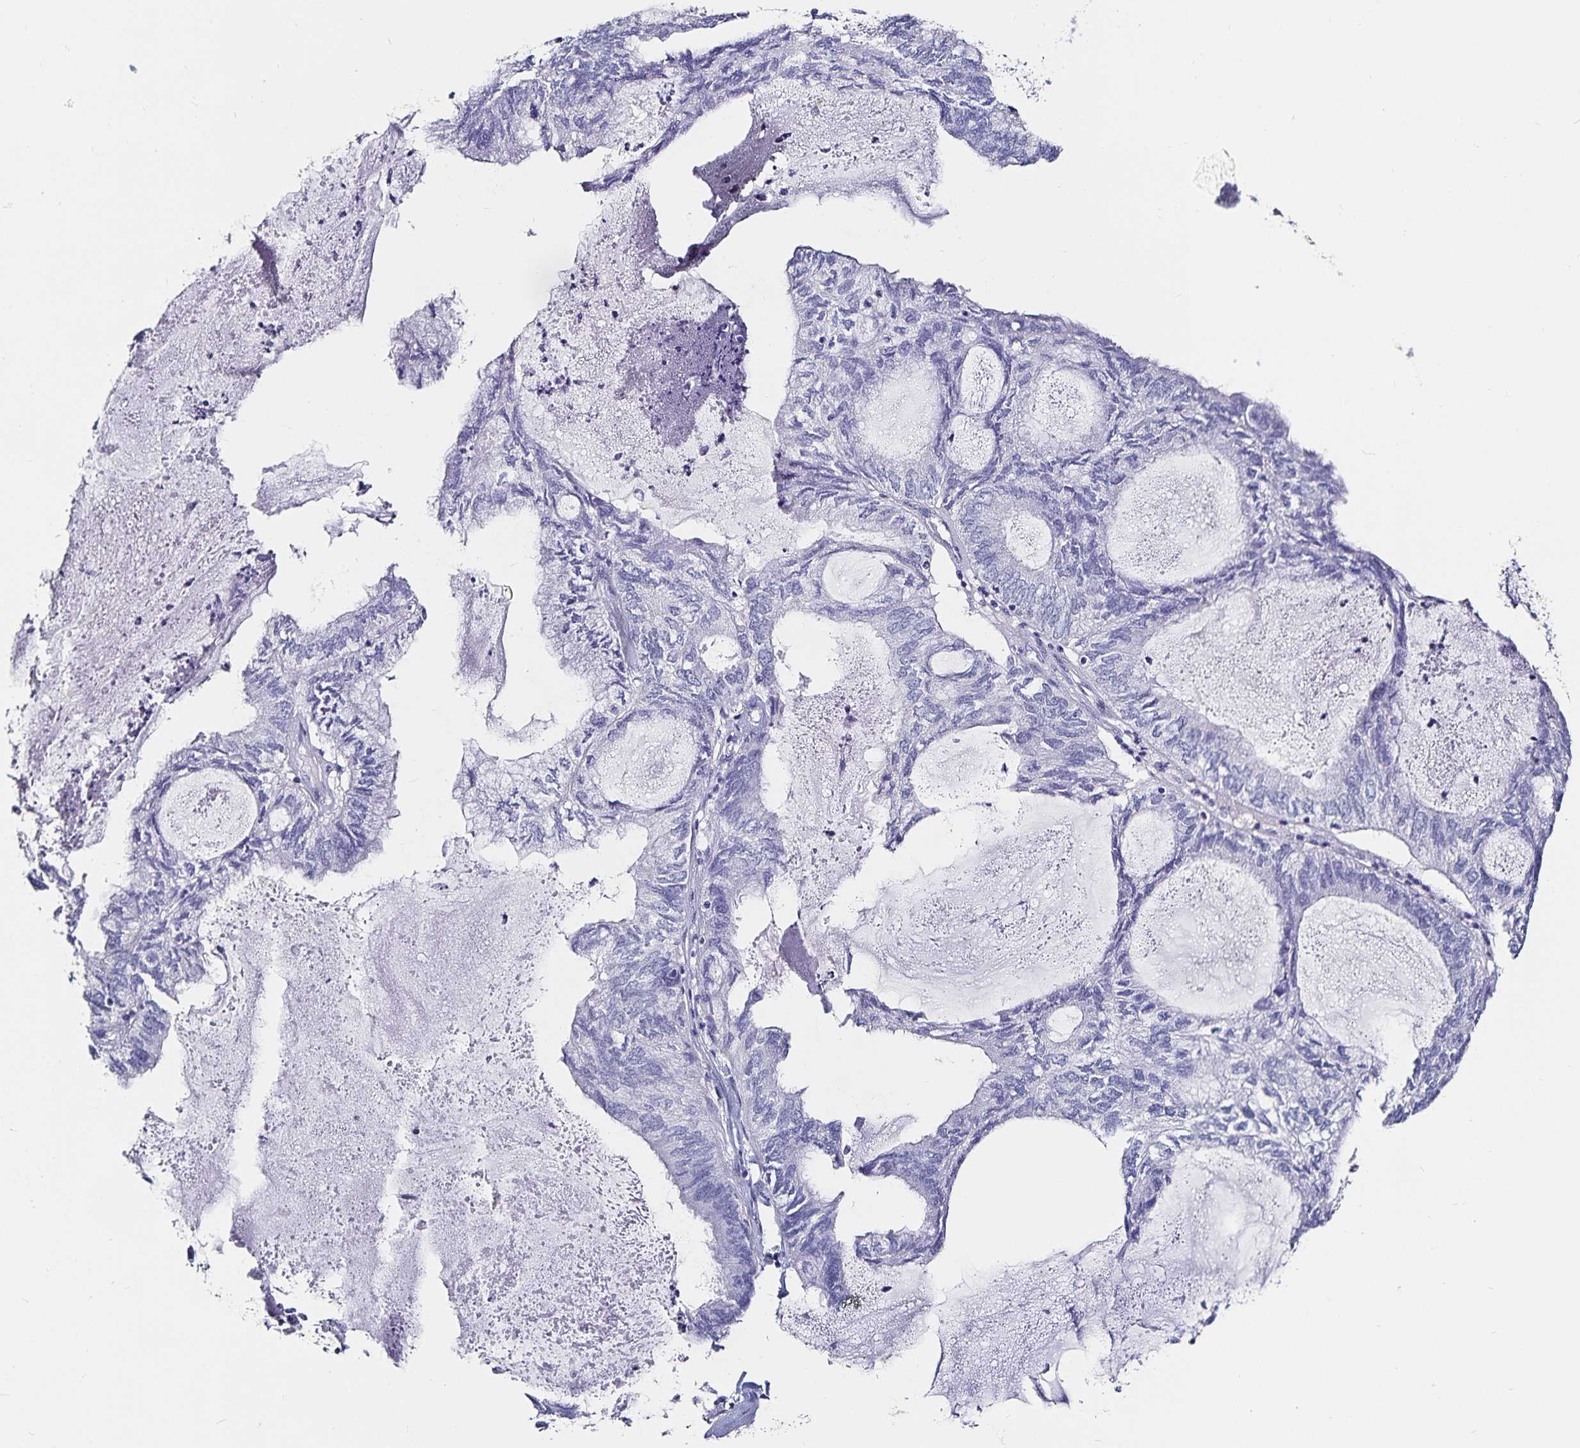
{"staining": {"intensity": "negative", "quantity": "none", "location": "none"}, "tissue": "endometrial cancer", "cell_type": "Tumor cells", "image_type": "cancer", "snomed": [{"axis": "morphology", "description": "Adenocarcinoma, NOS"}, {"axis": "topography", "description": "Endometrium"}], "caption": "Endometrial cancer stained for a protein using immunohistochemistry (IHC) reveals no expression tumor cells.", "gene": "TSPAN7", "patient": {"sex": "female", "age": 80}}